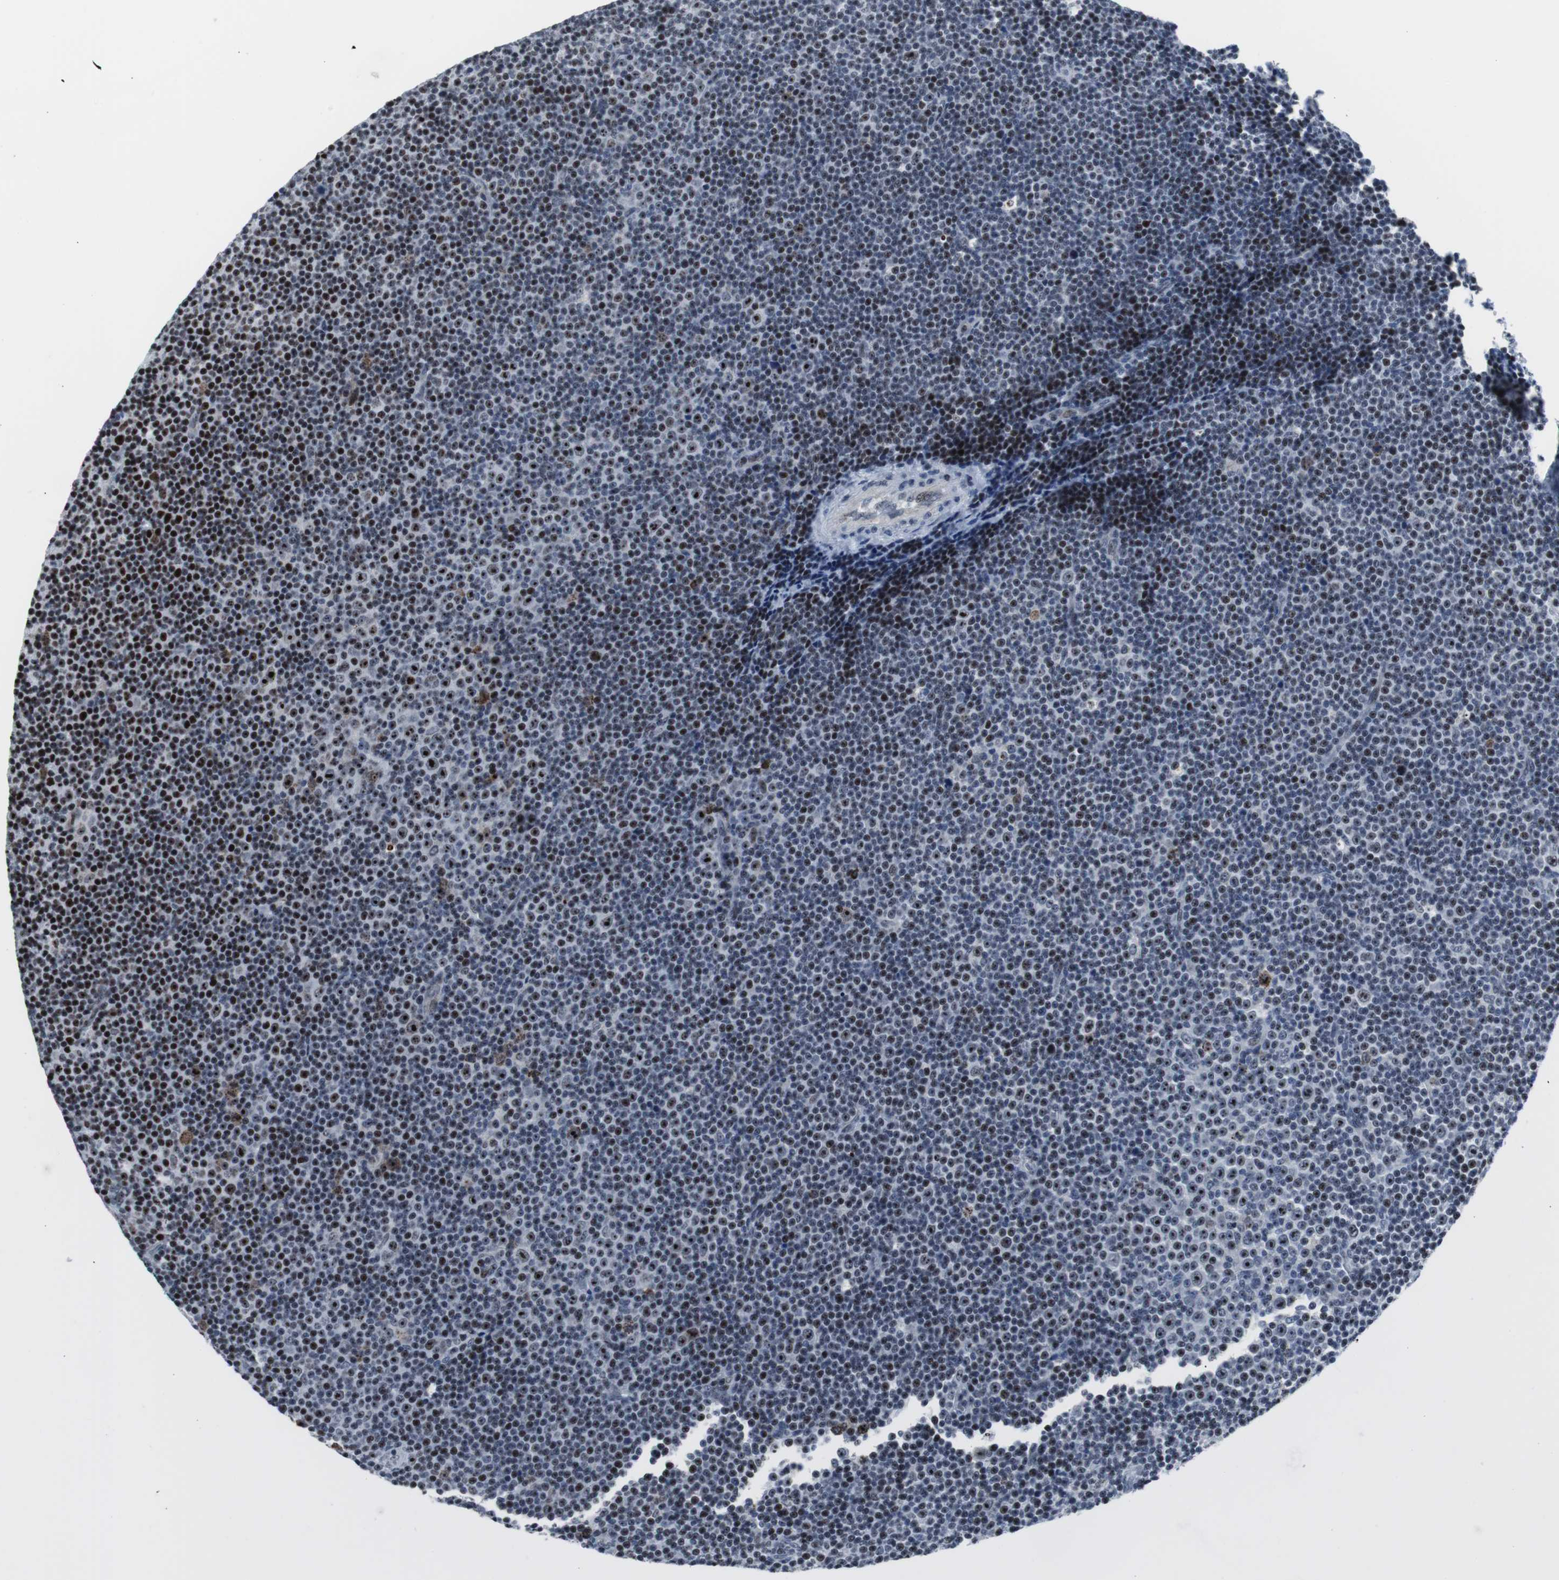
{"staining": {"intensity": "moderate", "quantity": ">75%", "location": "nuclear"}, "tissue": "lymphoma", "cell_type": "Tumor cells", "image_type": "cancer", "snomed": [{"axis": "morphology", "description": "Malignant lymphoma, non-Hodgkin's type, Low grade"}, {"axis": "topography", "description": "Lymph node"}], "caption": "Lymphoma tissue shows moderate nuclear expression in about >75% of tumor cells, visualized by immunohistochemistry.", "gene": "DOK1", "patient": {"sex": "female", "age": 67}}